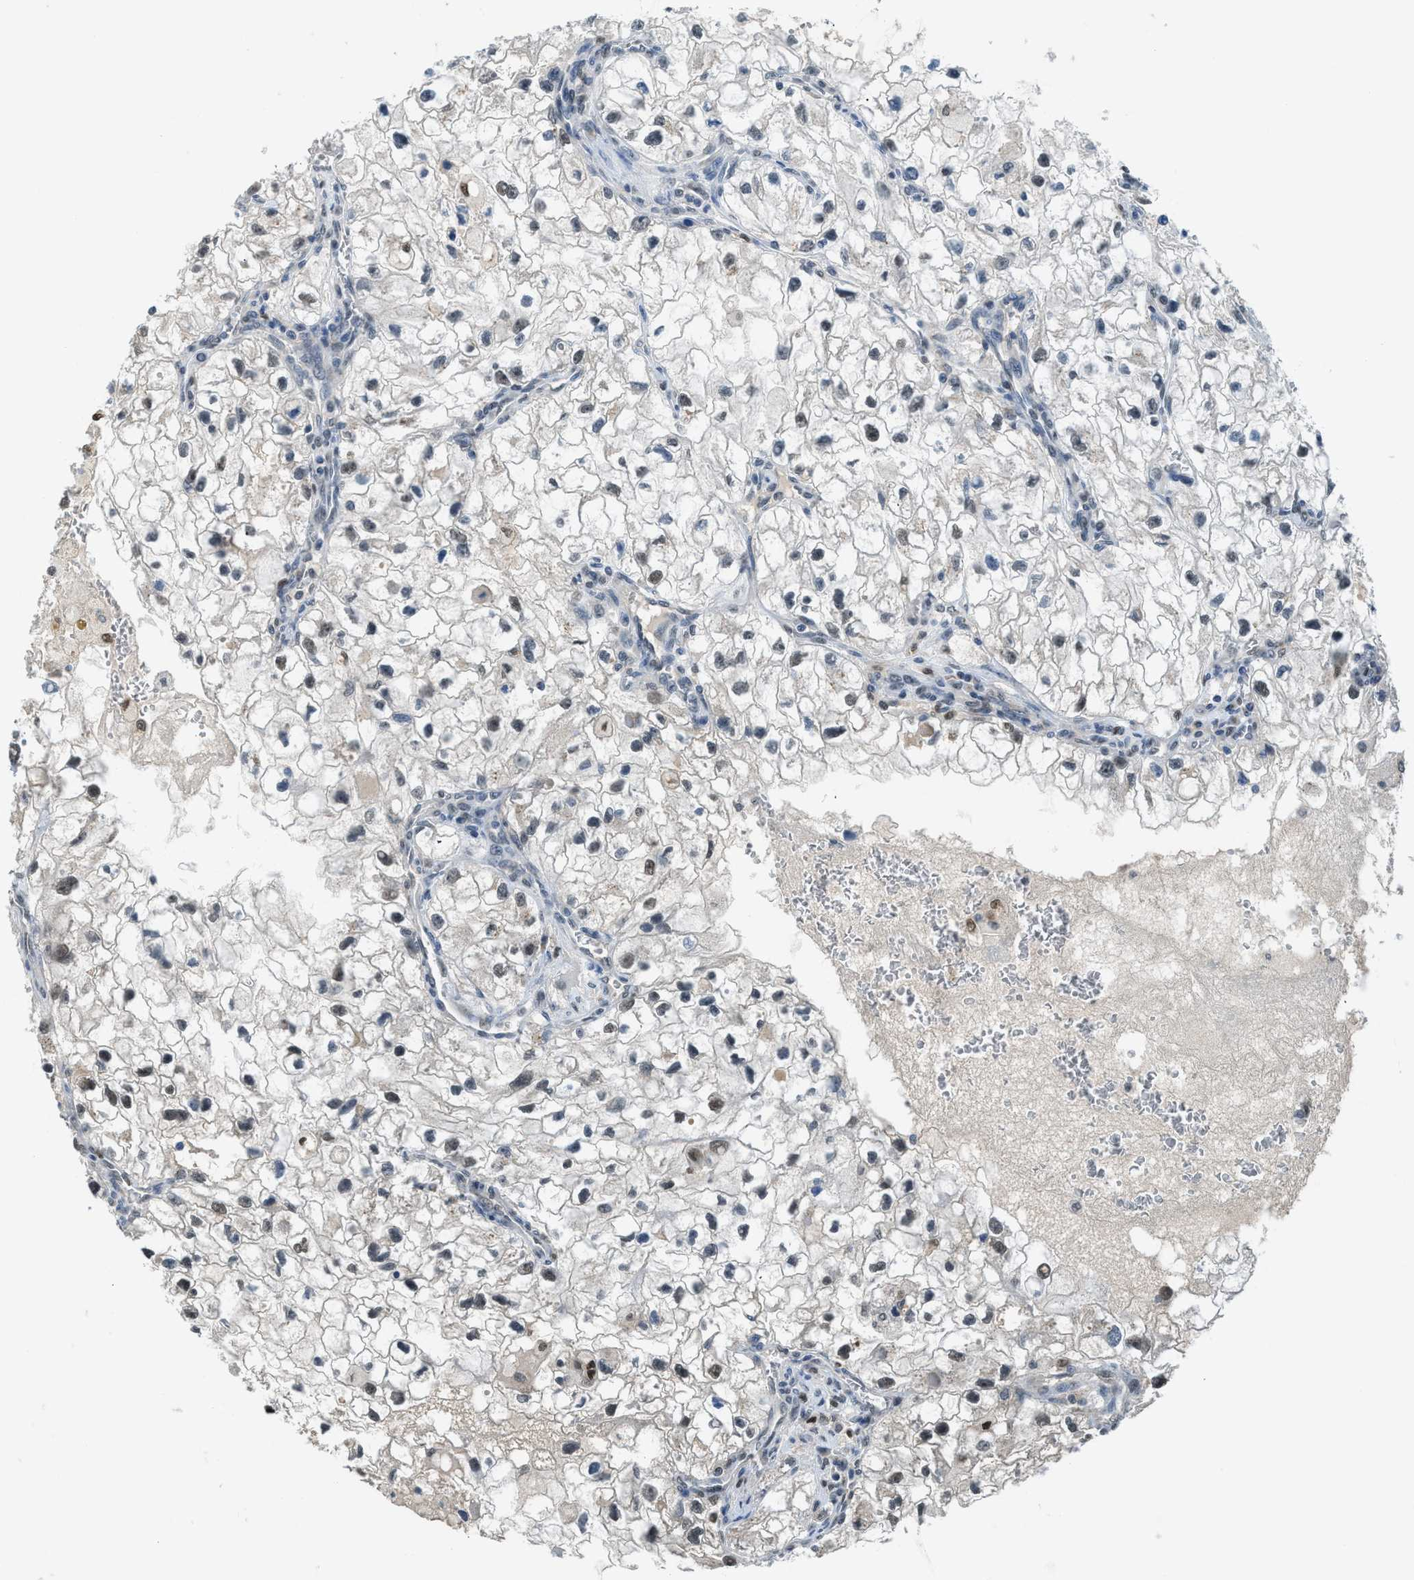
{"staining": {"intensity": "weak", "quantity": "25%-75%", "location": "nuclear"}, "tissue": "renal cancer", "cell_type": "Tumor cells", "image_type": "cancer", "snomed": [{"axis": "morphology", "description": "Adenocarcinoma, NOS"}, {"axis": "topography", "description": "Kidney"}], "caption": "Weak nuclear expression is present in about 25%-75% of tumor cells in renal adenocarcinoma. (DAB (3,3'-diaminobenzidine) IHC, brown staining for protein, blue staining for nuclei).", "gene": "ALX1", "patient": {"sex": "female", "age": 70}}